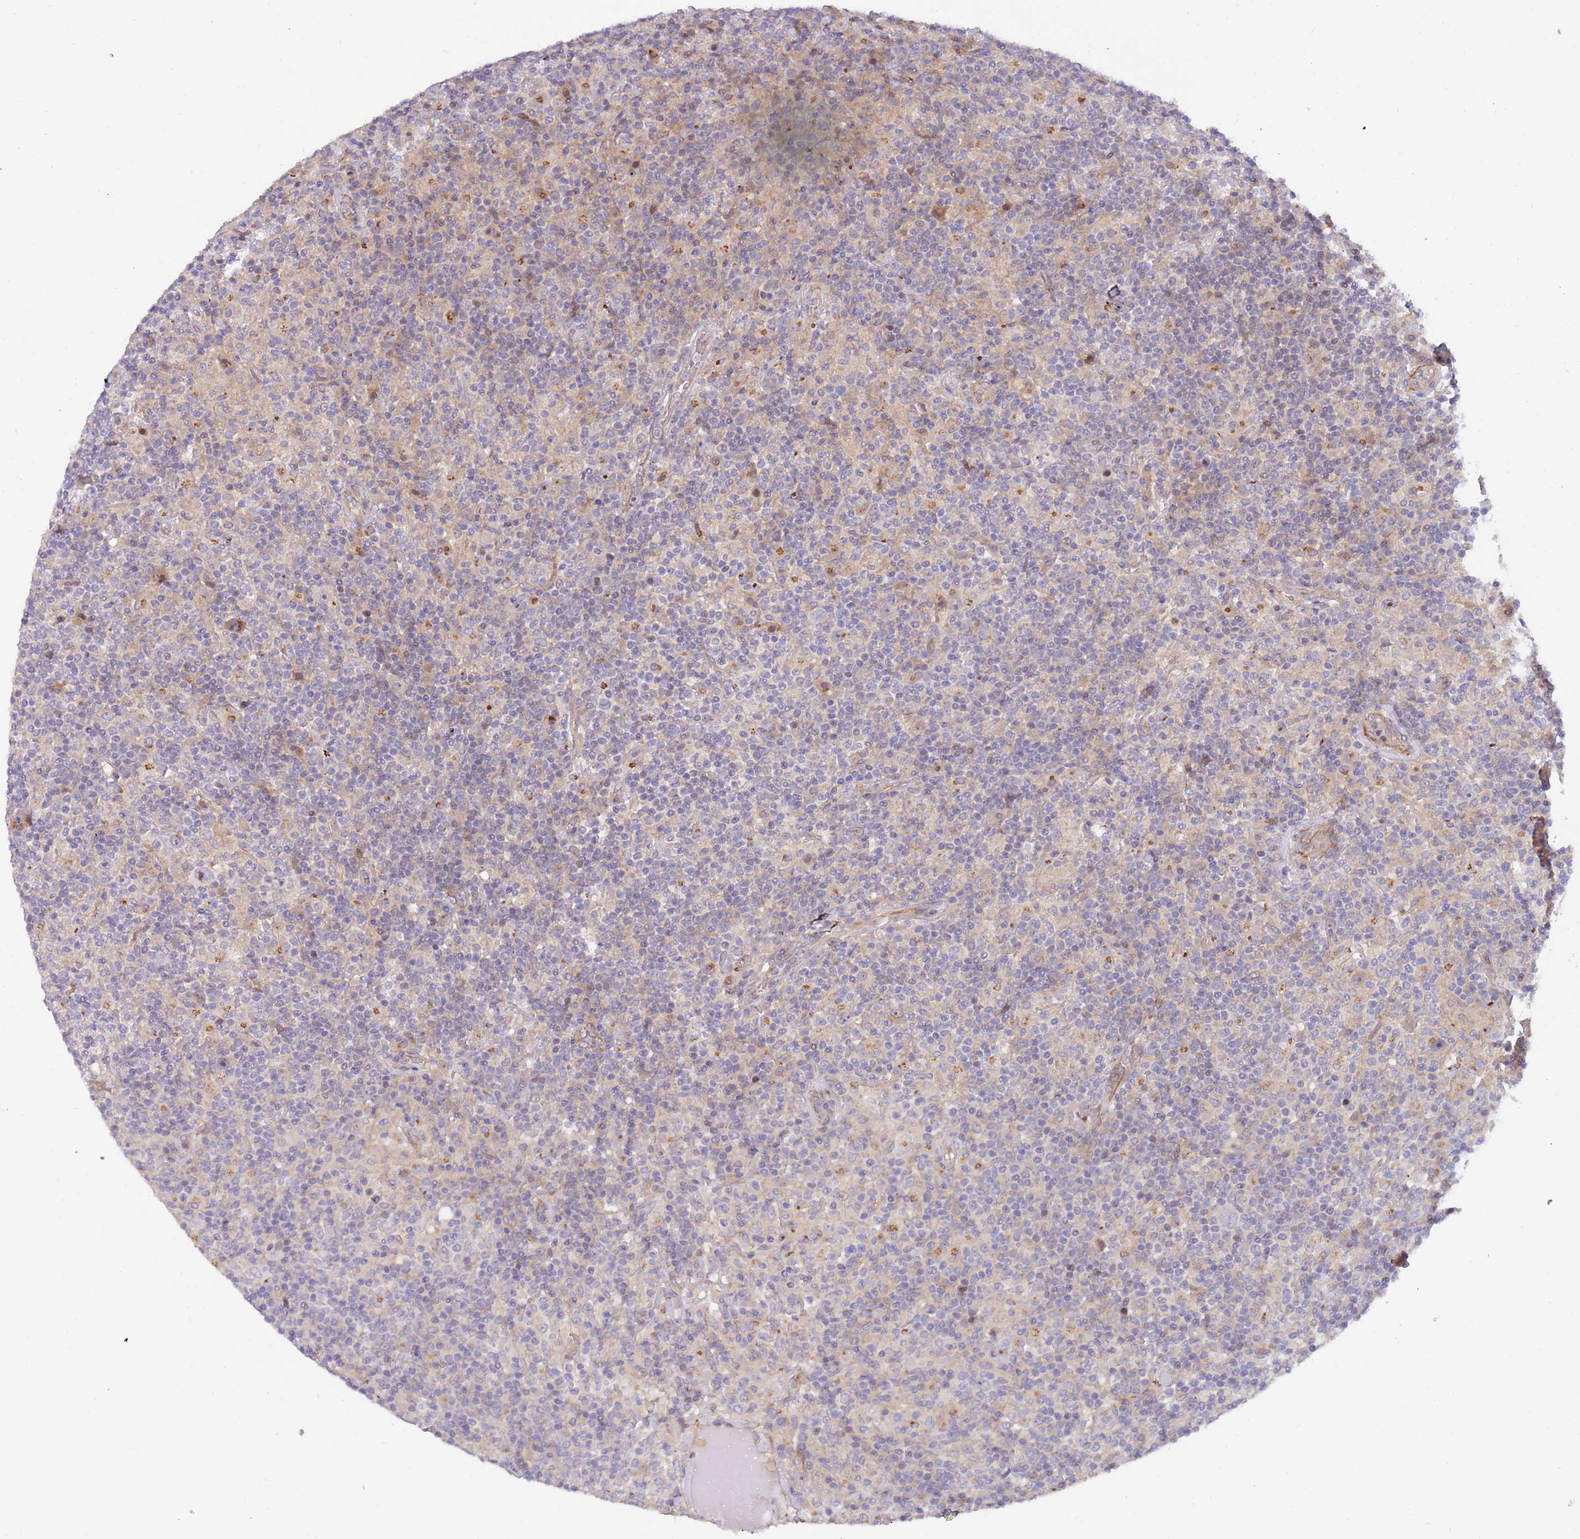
{"staining": {"intensity": "negative", "quantity": "none", "location": "none"}, "tissue": "lymphoma", "cell_type": "Tumor cells", "image_type": "cancer", "snomed": [{"axis": "morphology", "description": "Hodgkin's disease, NOS"}, {"axis": "topography", "description": "Lymph node"}], "caption": "Immunohistochemical staining of lymphoma reveals no significant expression in tumor cells.", "gene": "ITGB6", "patient": {"sex": "male", "age": 70}}